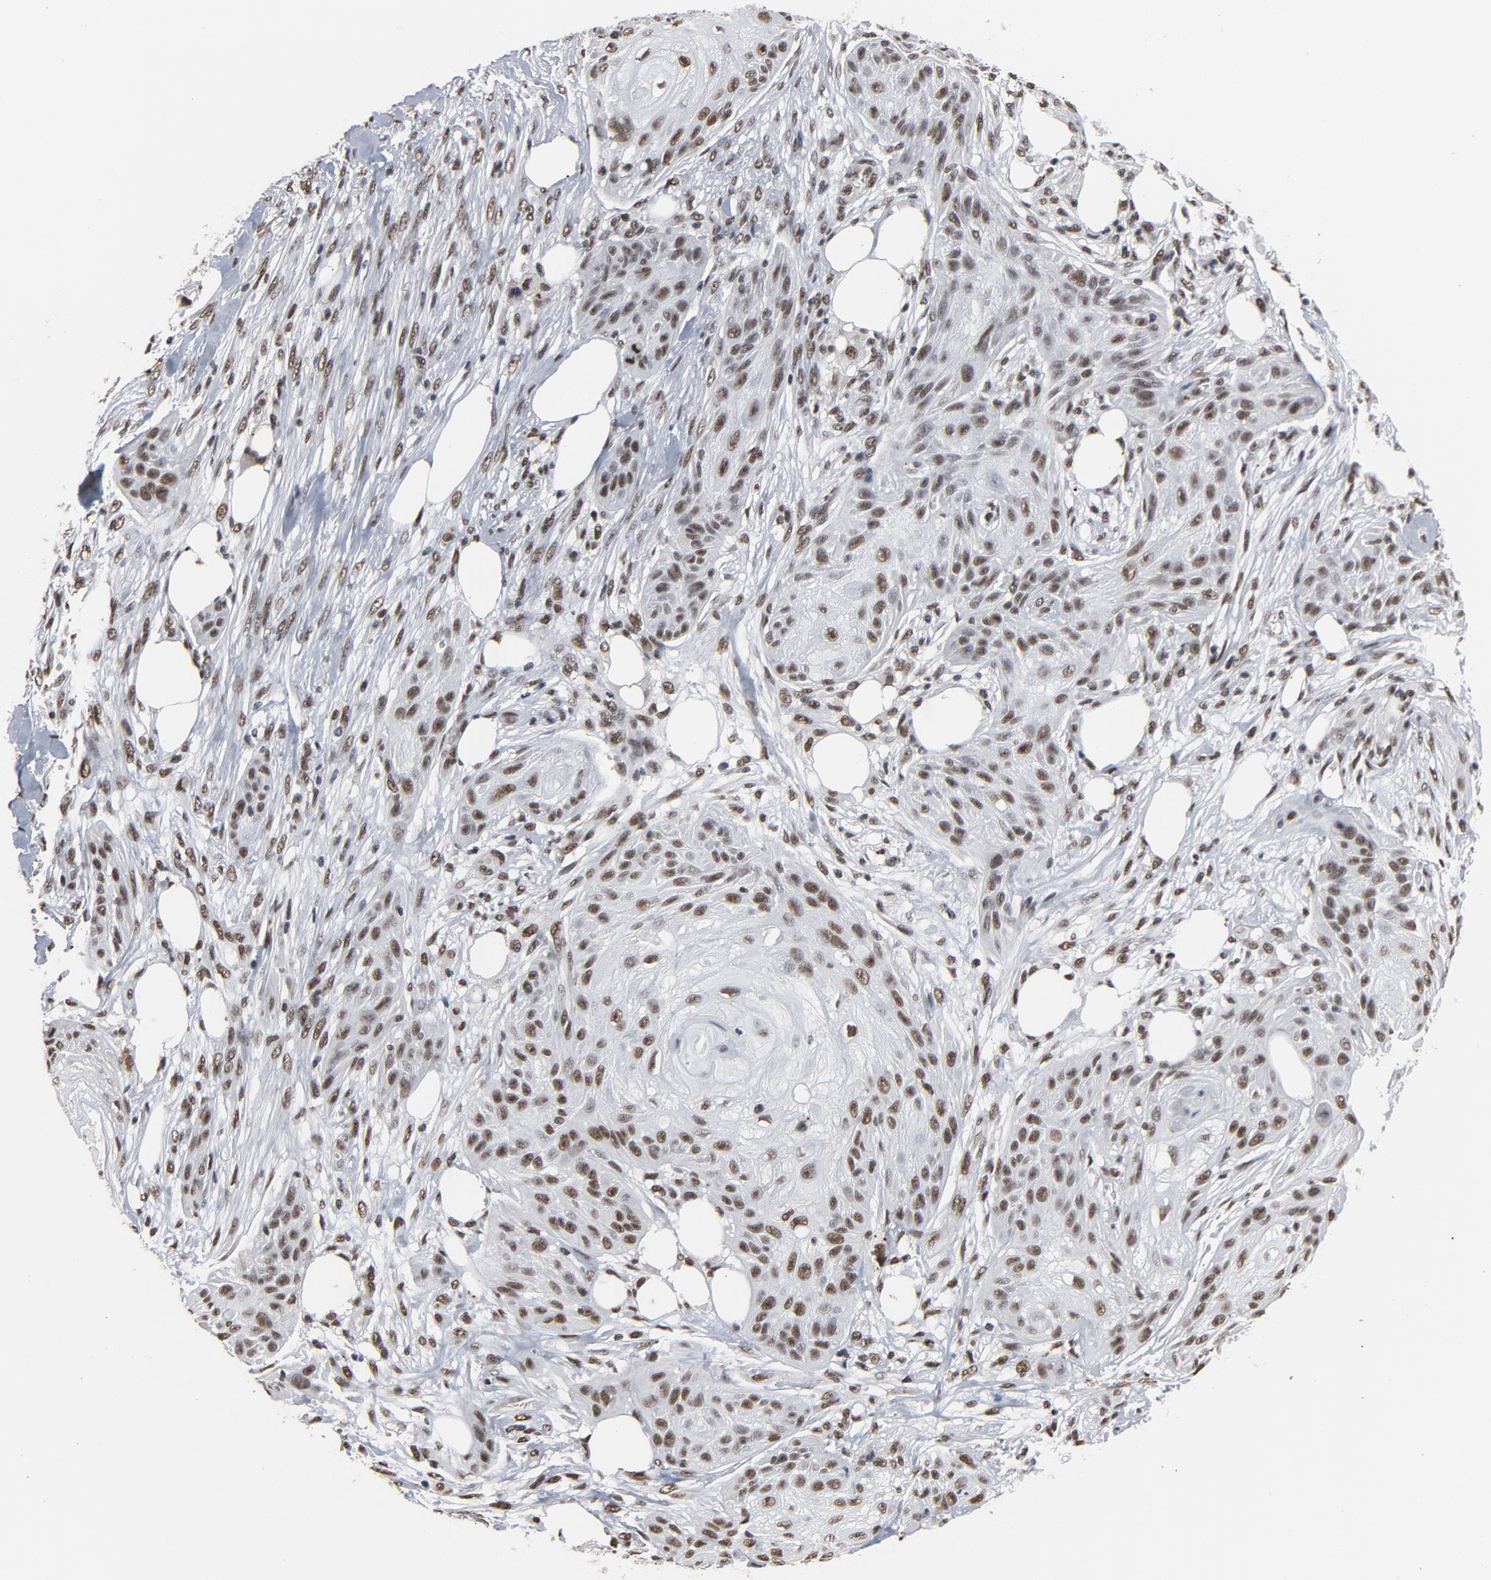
{"staining": {"intensity": "moderate", "quantity": ">75%", "location": "nuclear"}, "tissue": "skin cancer", "cell_type": "Tumor cells", "image_type": "cancer", "snomed": [{"axis": "morphology", "description": "Squamous cell carcinoma, NOS"}, {"axis": "topography", "description": "Skin"}], "caption": "Protein expression analysis of skin cancer demonstrates moderate nuclear expression in about >75% of tumor cells.", "gene": "MRE11", "patient": {"sex": "female", "age": 88}}